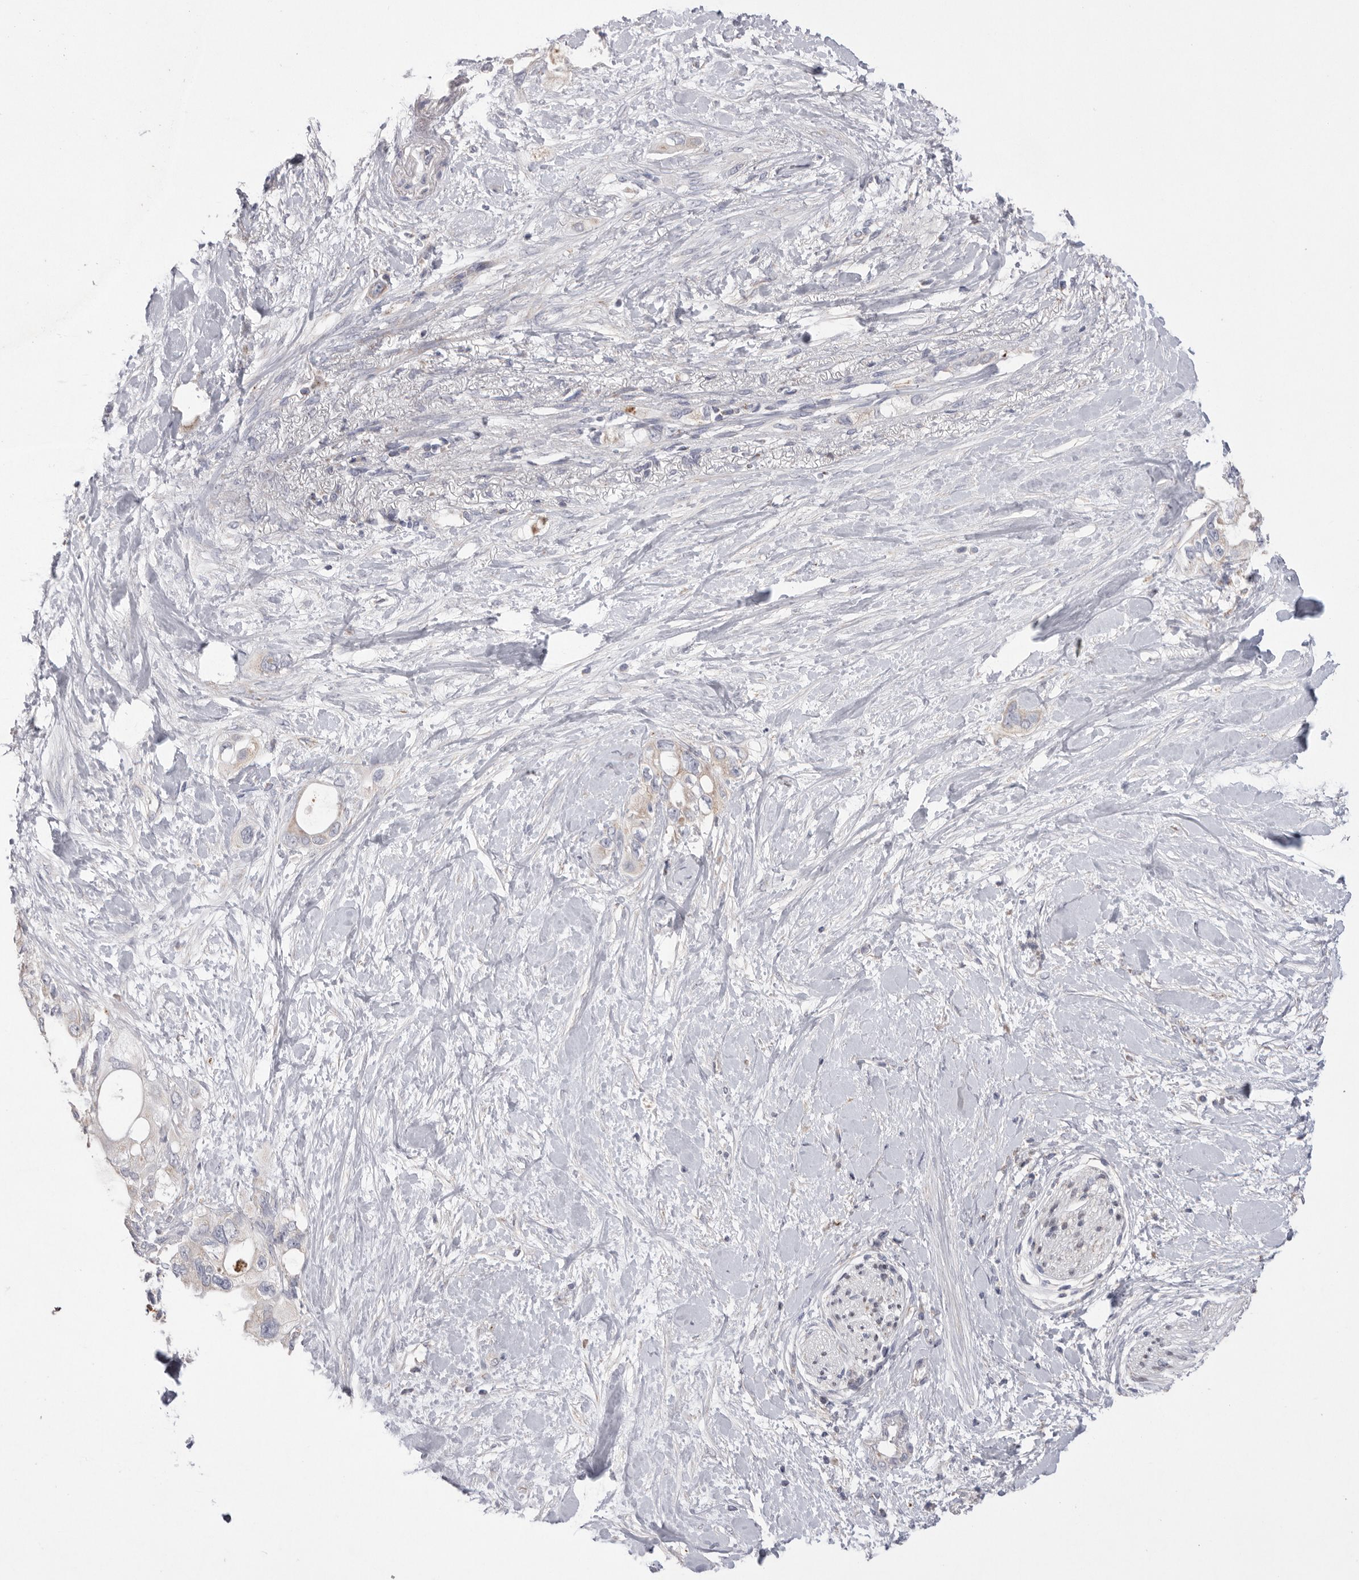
{"staining": {"intensity": "weak", "quantity": "<25%", "location": "cytoplasmic/membranous"}, "tissue": "pancreatic cancer", "cell_type": "Tumor cells", "image_type": "cancer", "snomed": [{"axis": "morphology", "description": "Adenocarcinoma, NOS"}, {"axis": "topography", "description": "Pancreas"}], "caption": "Immunohistochemical staining of human pancreatic cancer (adenocarcinoma) reveals no significant positivity in tumor cells.", "gene": "VDAC3", "patient": {"sex": "female", "age": 56}}